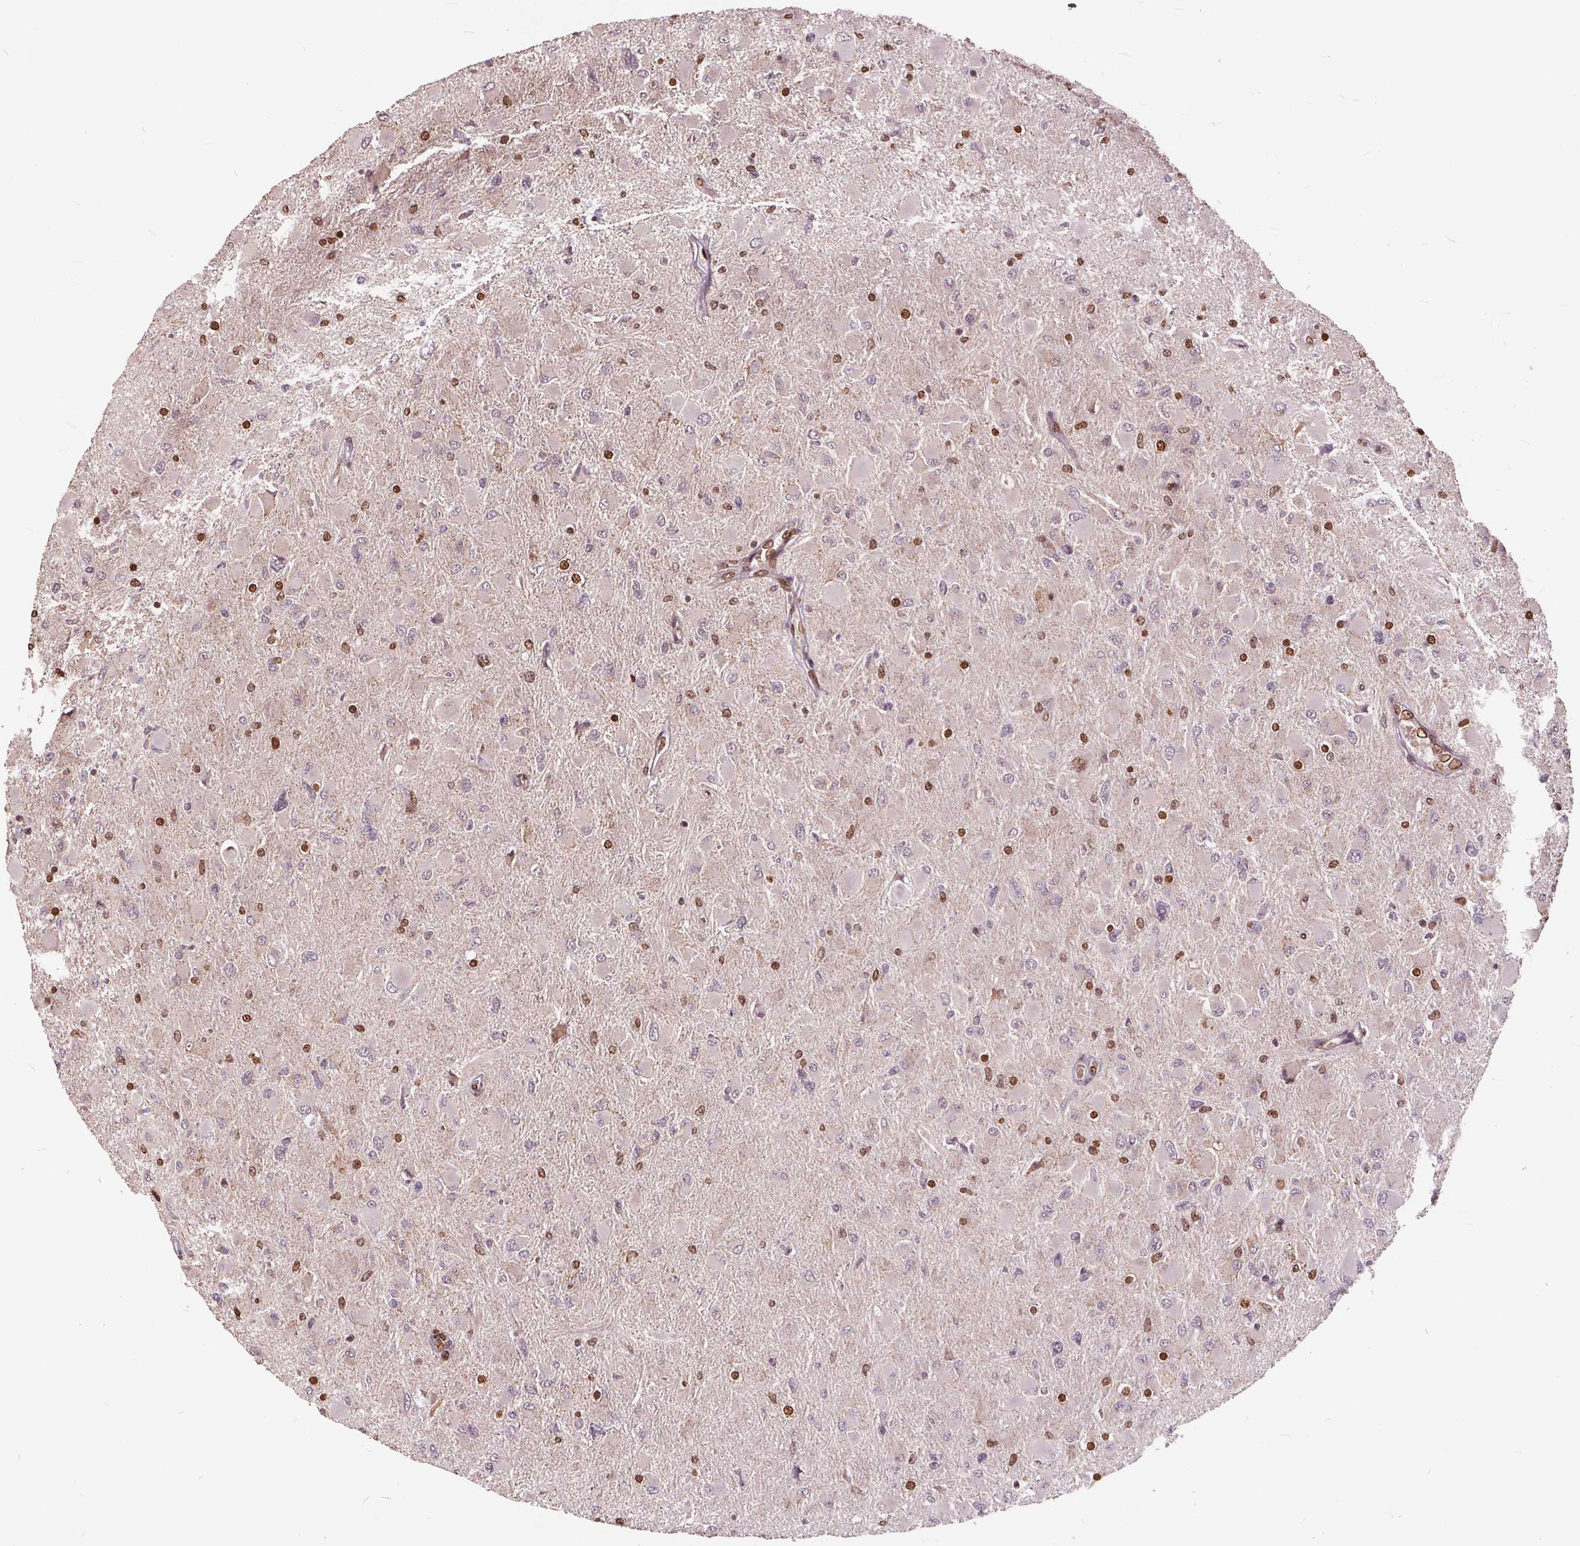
{"staining": {"intensity": "moderate", "quantity": "<25%", "location": "nuclear"}, "tissue": "glioma", "cell_type": "Tumor cells", "image_type": "cancer", "snomed": [{"axis": "morphology", "description": "Glioma, malignant, High grade"}, {"axis": "topography", "description": "Cerebral cortex"}], "caption": "Human glioma stained with a brown dye reveals moderate nuclear positive expression in approximately <25% of tumor cells.", "gene": "HIF1AN", "patient": {"sex": "female", "age": 36}}